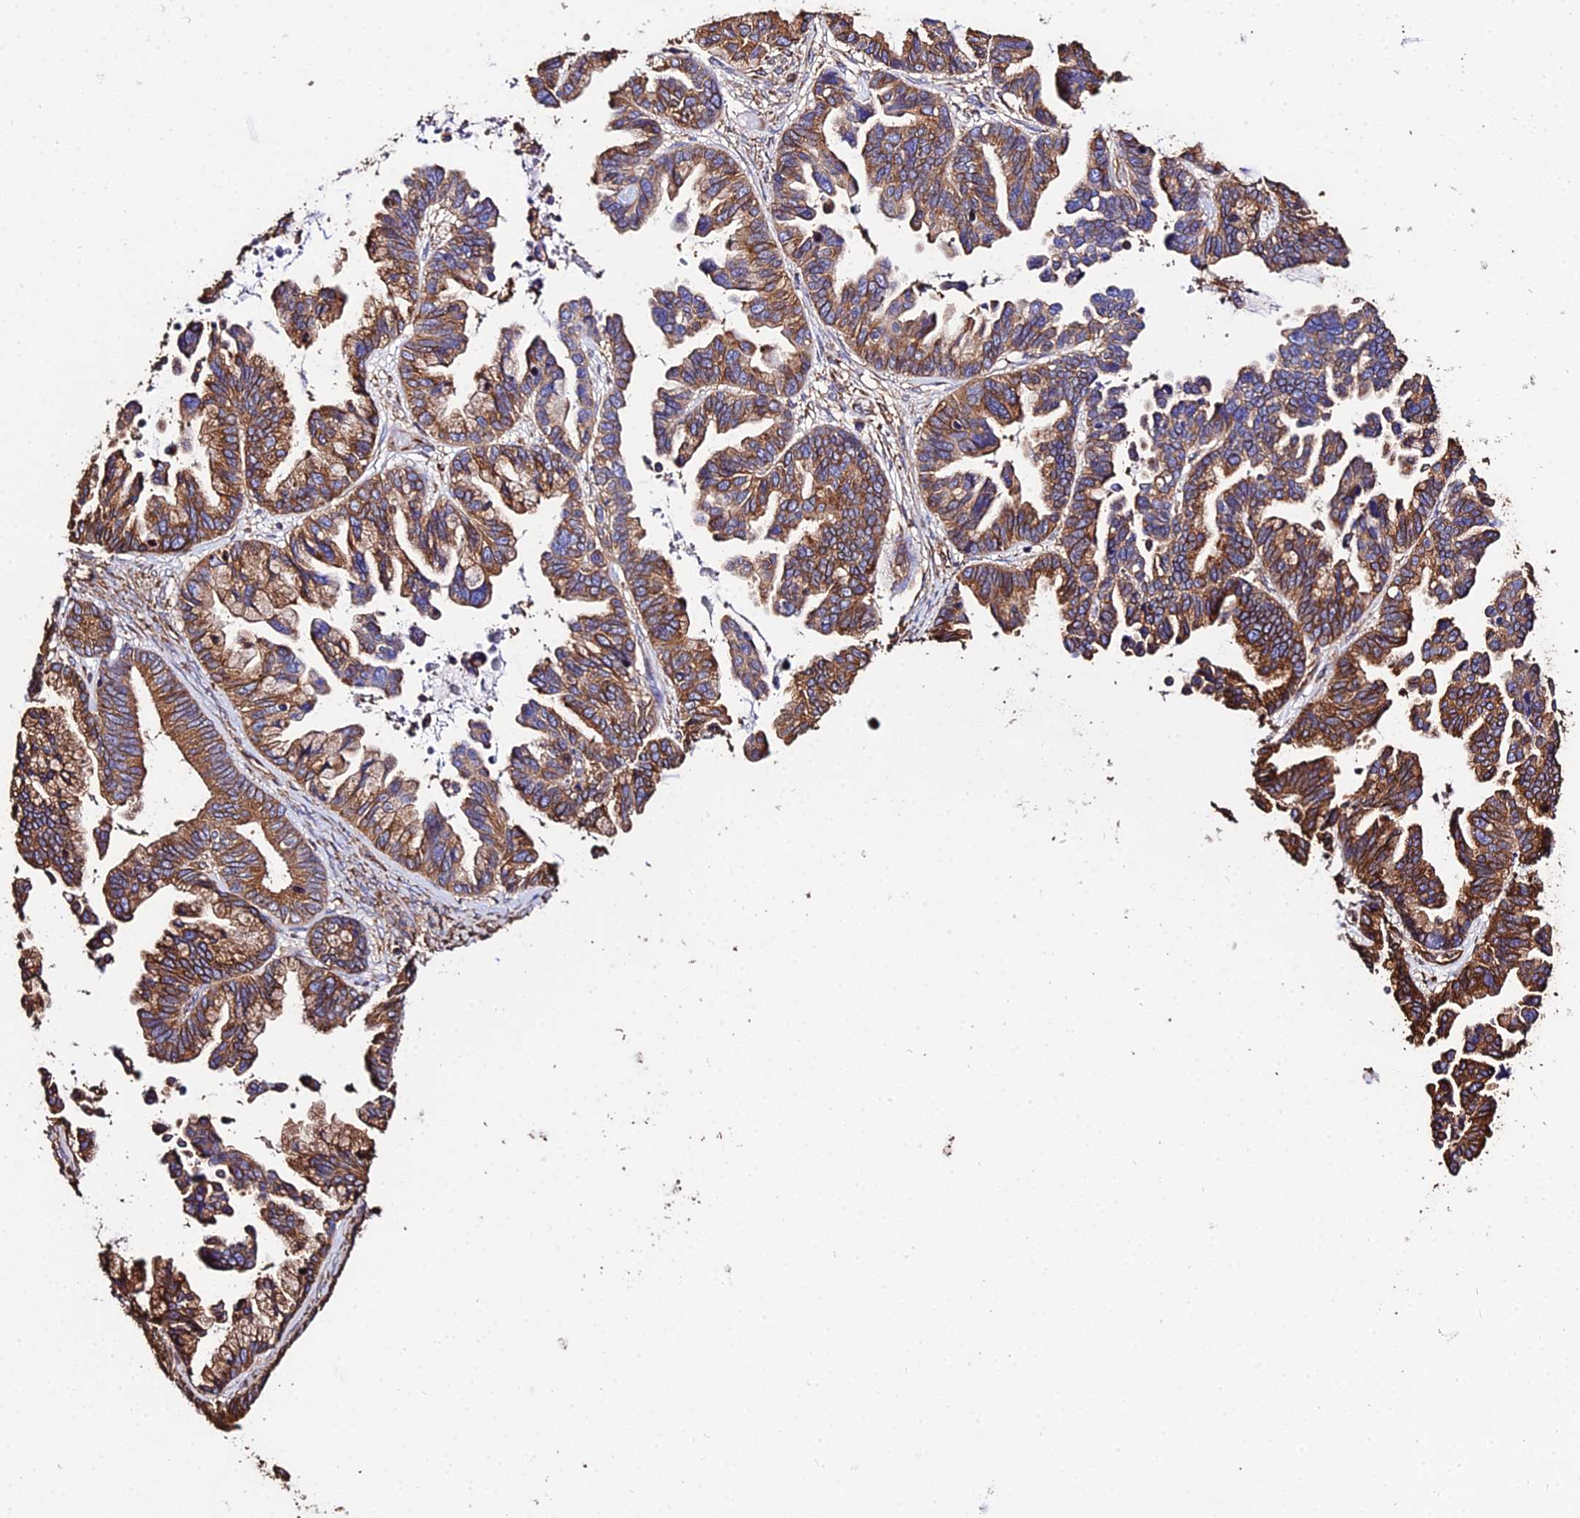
{"staining": {"intensity": "strong", "quantity": ">75%", "location": "cytoplasmic/membranous"}, "tissue": "ovarian cancer", "cell_type": "Tumor cells", "image_type": "cancer", "snomed": [{"axis": "morphology", "description": "Cystadenocarcinoma, serous, NOS"}, {"axis": "topography", "description": "Ovary"}], "caption": "Brown immunohistochemical staining in ovarian cancer reveals strong cytoplasmic/membranous expression in approximately >75% of tumor cells. (brown staining indicates protein expression, while blue staining denotes nuclei).", "gene": "TUBA3D", "patient": {"sex": "female", "age": 56}}